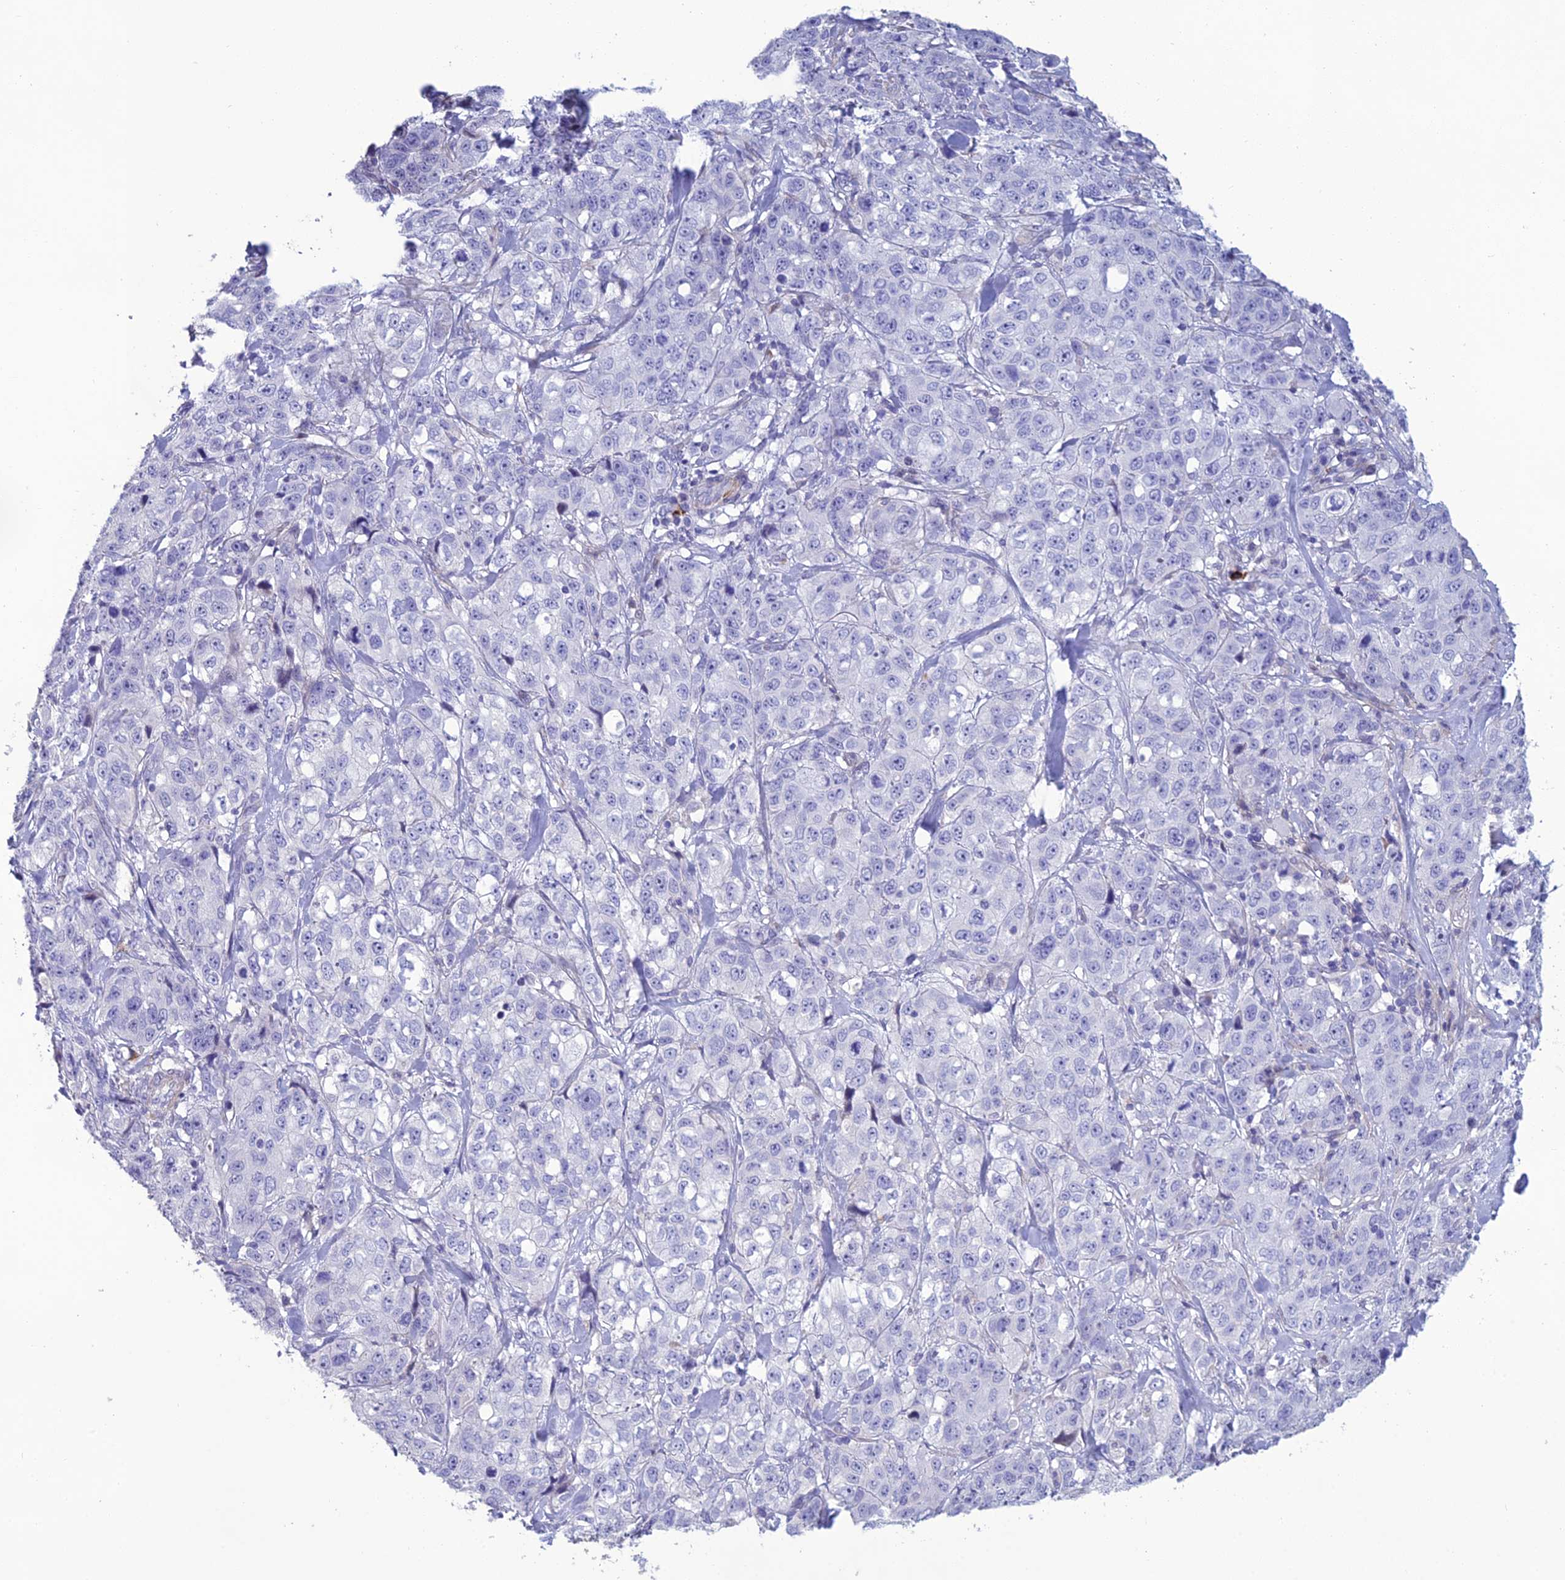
{"staining": {"intensity": "negative", "quantity": "none", "location": "none"}, "tissue": "stomach cancer", "cell_type": "Tumor cells", "image_type": "cancer", "snomed": [{"axis": "morphology", "description": "Adenocarcinoma, NOS"}, {"axis": "topography", "description": "Stomach"}], "caption": "Tumor cells show no significant protein expression in stomach adenocarcinoma.", "gene": "OR56B1", "patient": {"sex": "male", "age": 48}}